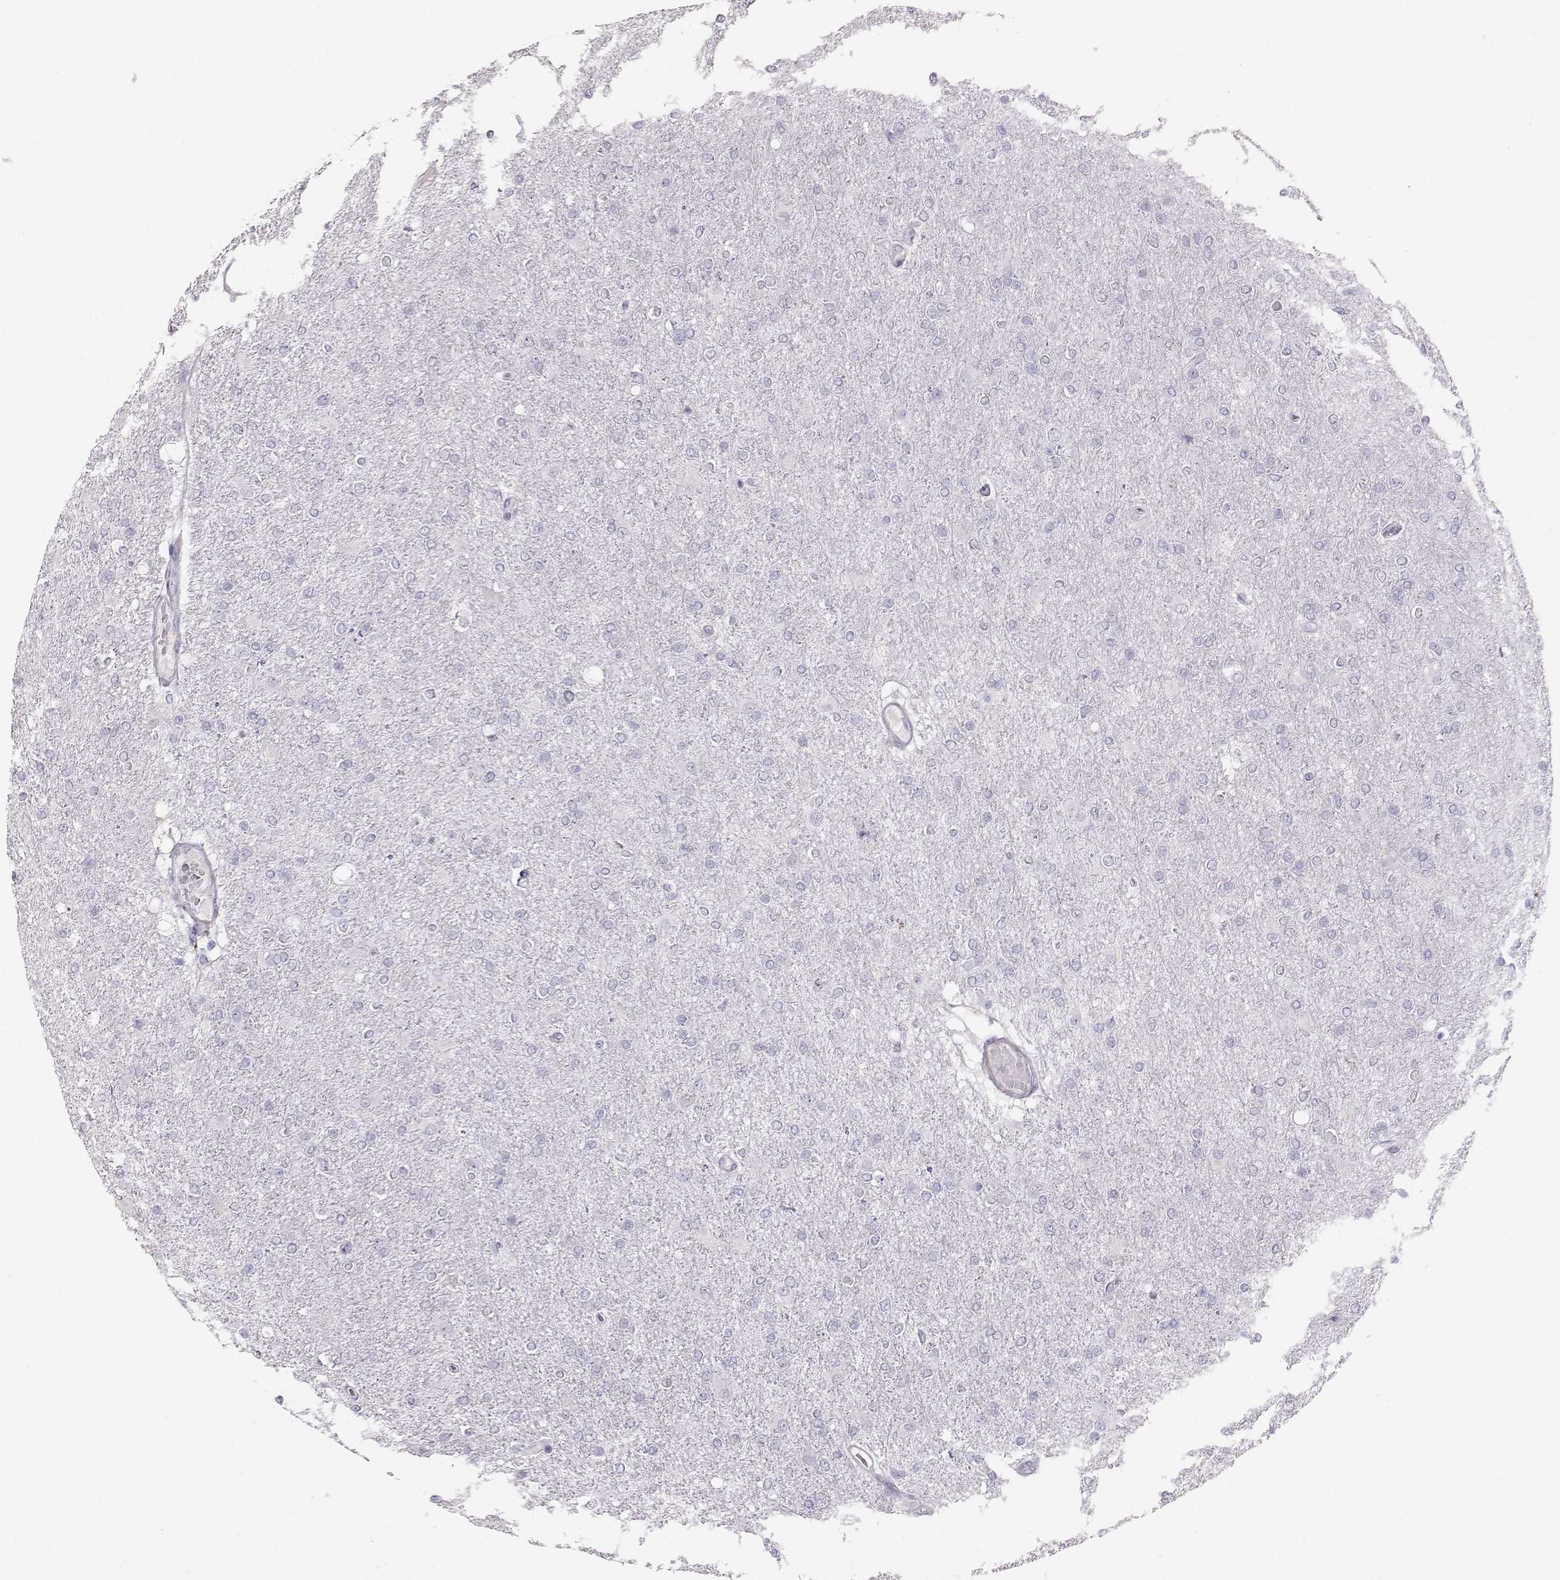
{"staining": {"intensity": "negative", "quantity": "none", "location": "none"}, "tissue": "glioma", "cell_type": "Tumor cells", "image_type": "cancer", "snomed": [{"axis": "morphology", "description": "Glioma, malignant, High grade"}, {"axis": "topography", "description": "Cerebral cortex"}], "caption": "IHC of human glioma shows no expression in tumor cells.", "gene": "CASR", "patient": {"sex": "male", "age": 70}}